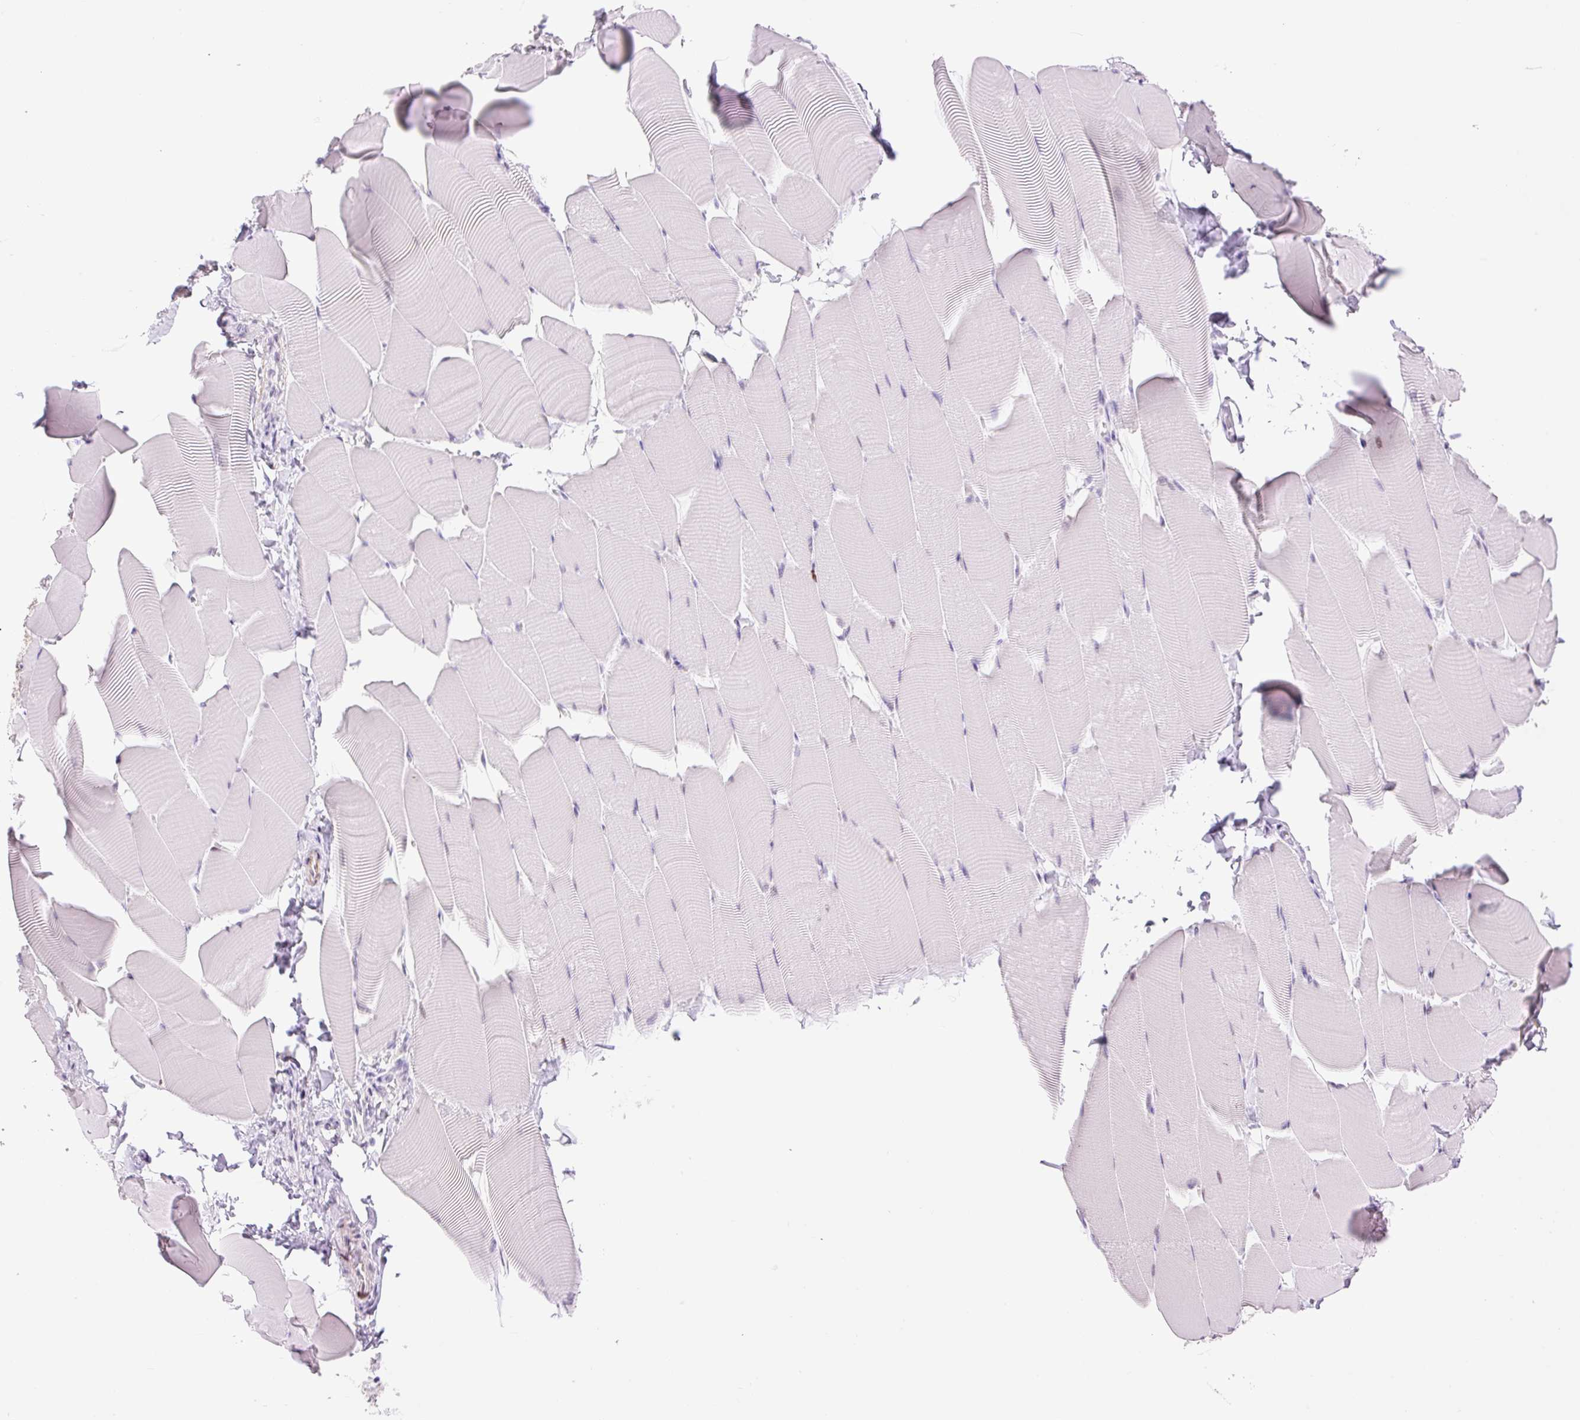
{"staining": {"intensity": "negative", "quantity": "none", "location": "none"}, "tissue": "skeletal muscle", "cell_type": "Myocytes", "image_type": "normal", "snomed": [{"axis": "morphology", "description": "Normal tissue, NOS"}, {"axis": "topography", "description": "Skeletal muscle"}], "caption": "The photomicrograph displays no staining of myocytes in benign skeletal muscle.", "gene": "SP140L", "patient": {"sex": "male", "age": 25}}